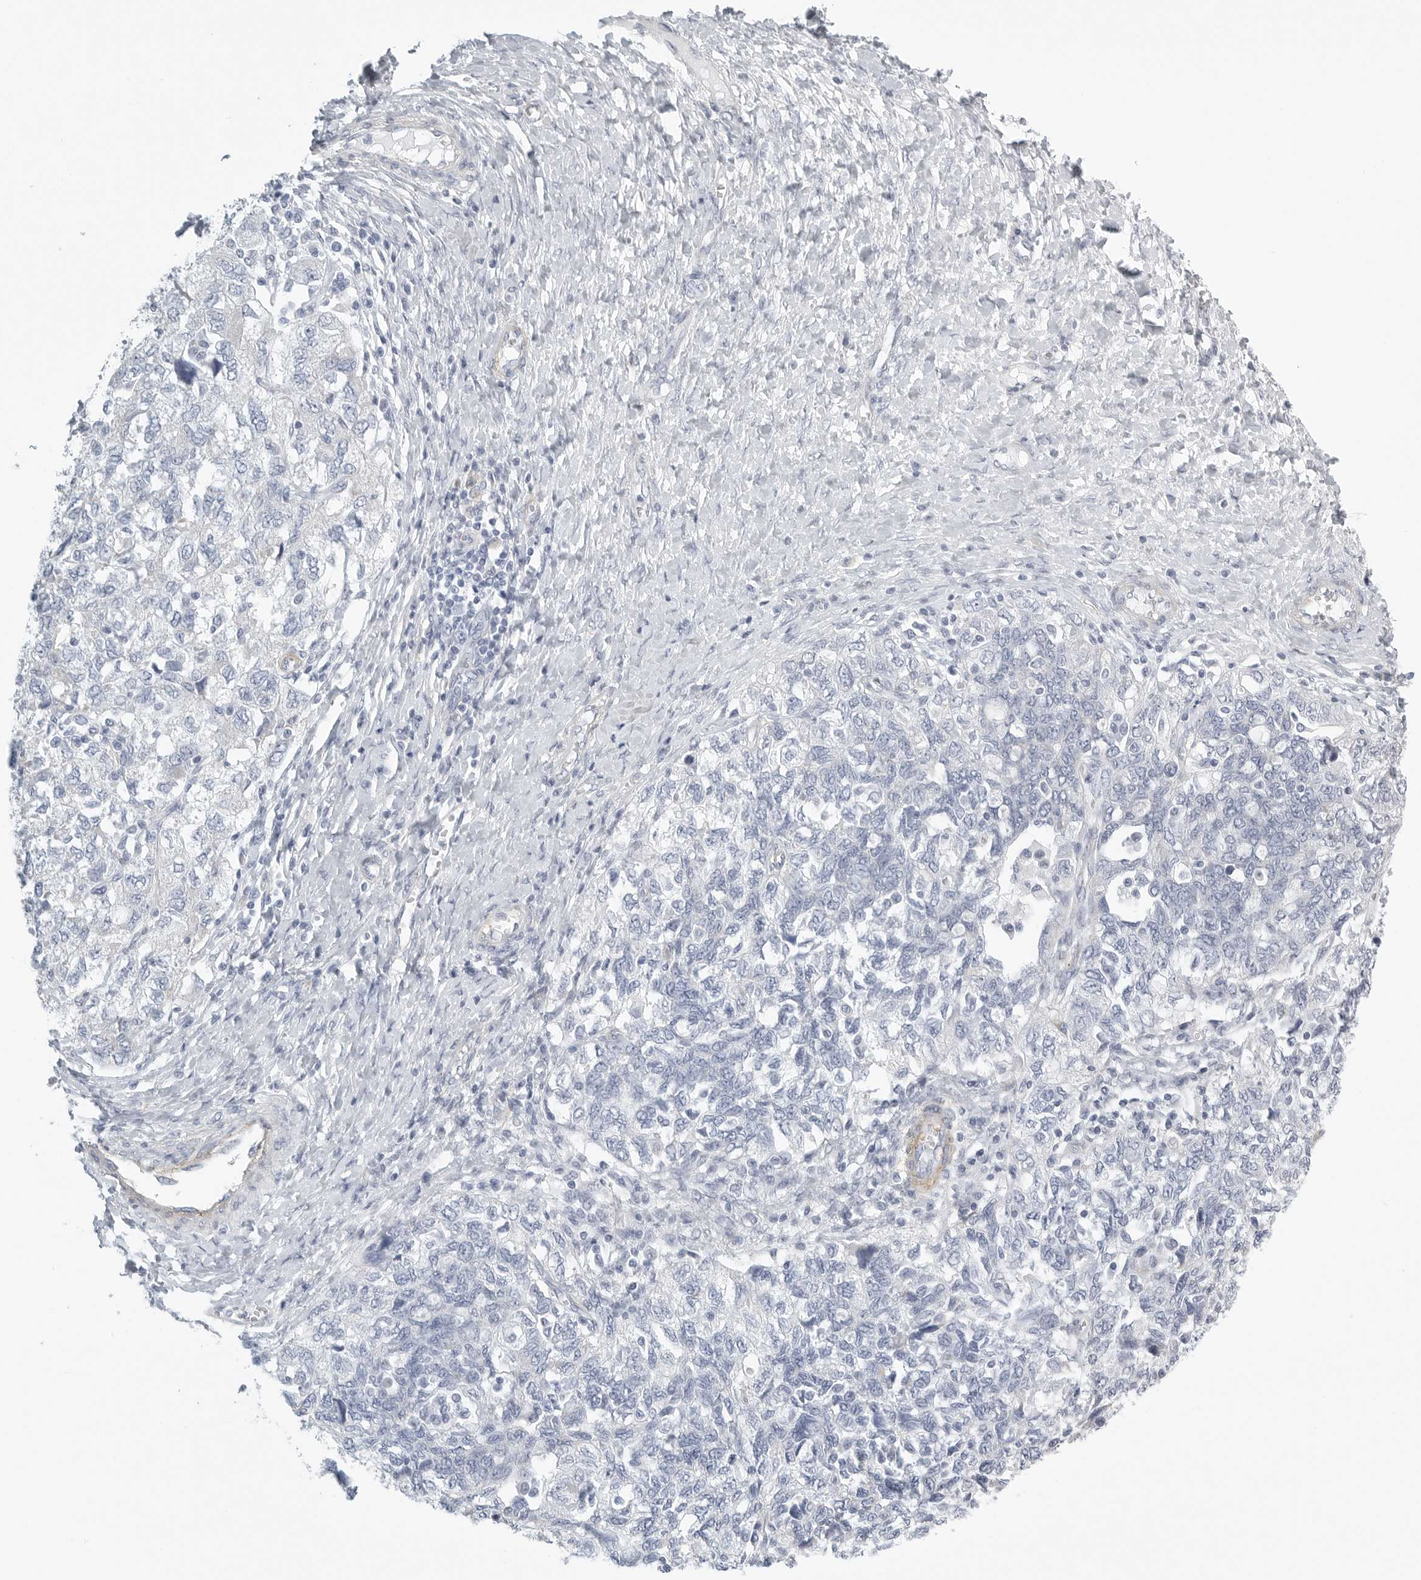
{"staining": {"intensity": "negative", "quantity": "none", "location": "none"}, "tissue": "ovarian cancer", "cell_type": "Tumor cells", "image_type": "cancer", "snomed": [{"axis": "morphology", "description": "Carcinoma, NOS"}, {"axis": "morphology", "description": "Cystadenocarcinoma, serous, NOS"}, {"axis": "topography", "description": "Ovary"}], "caption": "Tumor cells show no significant staining in ovarian cancer. (DAB (3,3'-diaminobenzidine) immunohistochemistry with hematoxylin counter stain).", "gene": "TNR", "patient": {"sex": "female", "age": 69}}